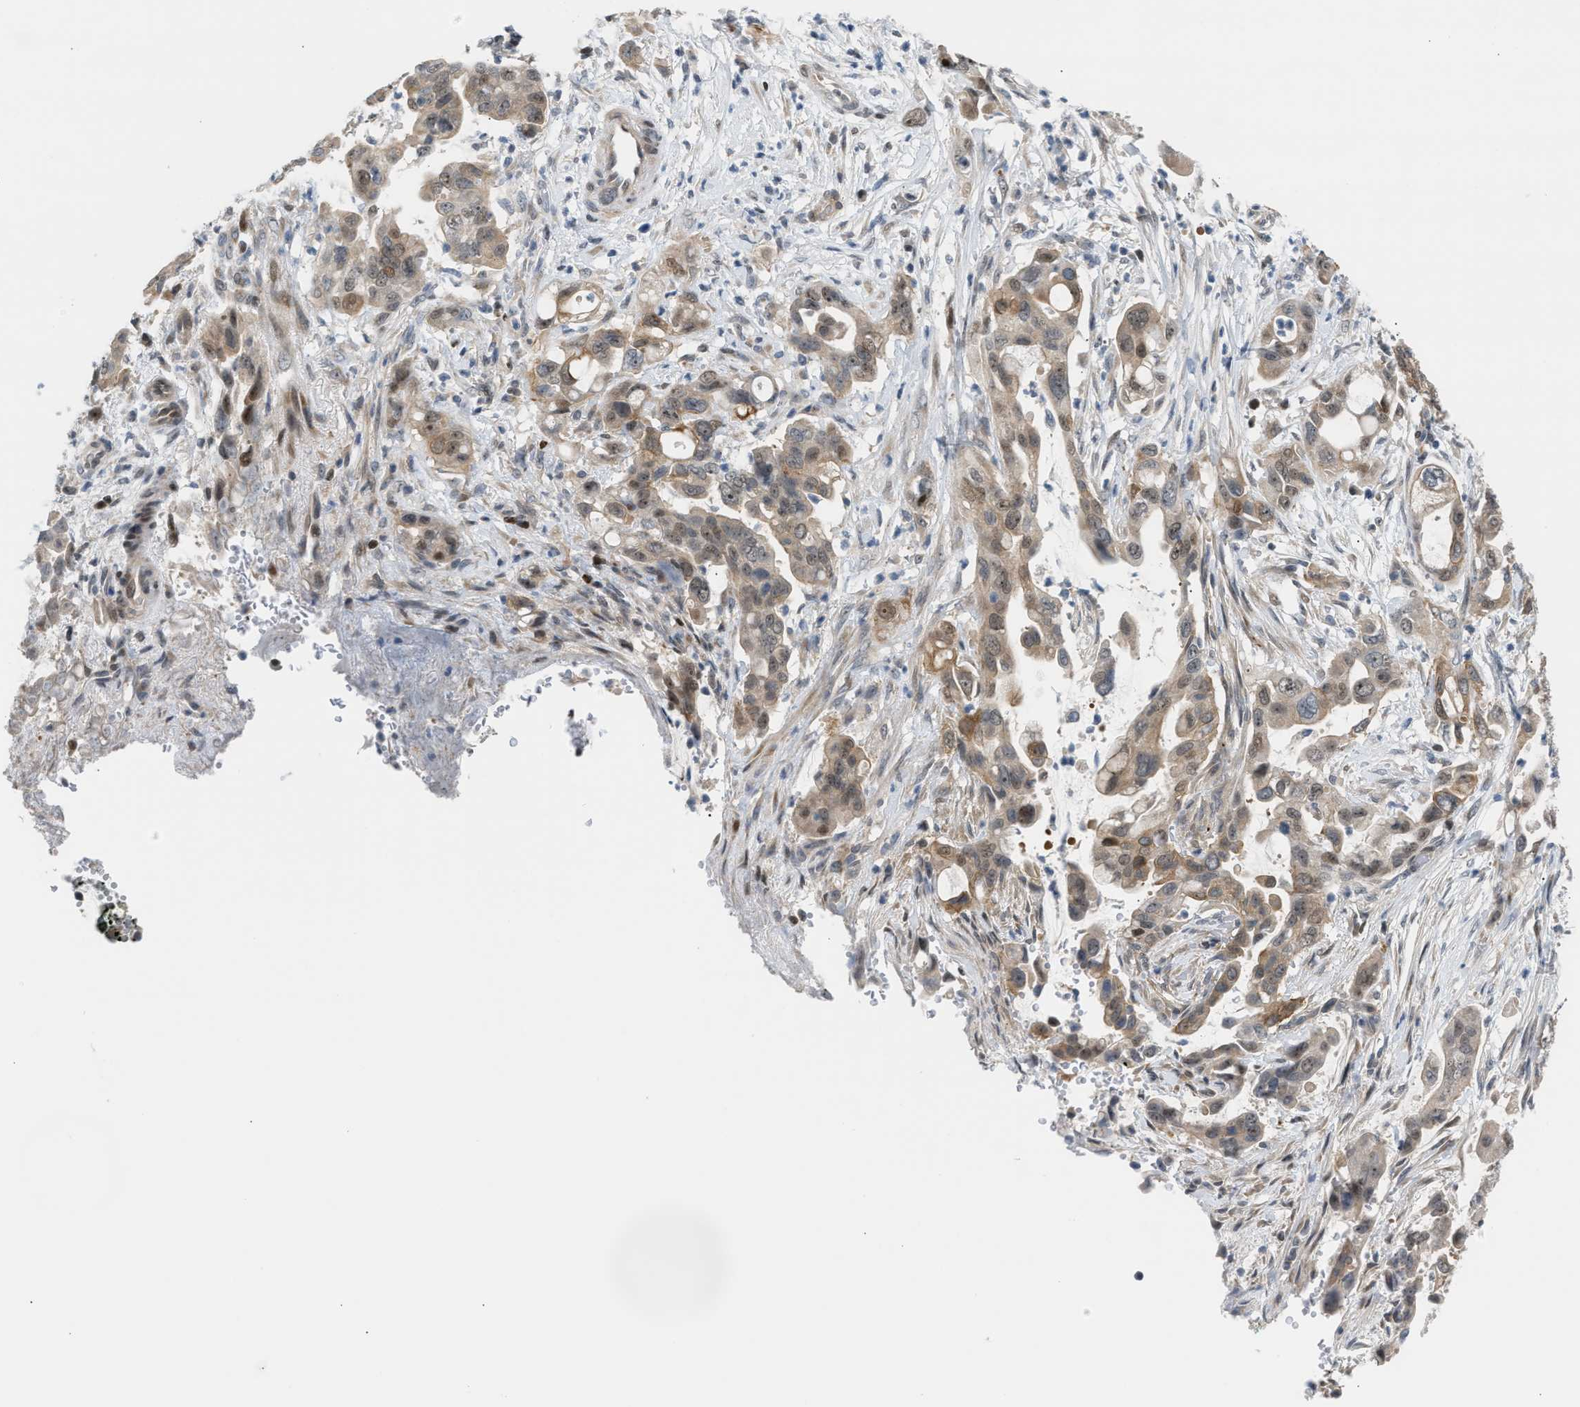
{"staining": {"intensity": "moderate", "quantity": ">75%", "location": "cytoplasmic/membranous,nuclear"}, "tissue": "pancreatic cancer", "cell_type": "Tumor cells", "image_type": "cancer", "snomed": [{"axis": "morphology", "description": "Adenocarcinoma, NOS"}, {"axis": "topography", "description": "Pancreas"}], "caption": "Approximately >75% of tumor cells in human pancreatic cancer show moderate cytoplasmic/membranous and nuclear protein positivity as visualized by brown immunohistochemical staining.", "gene": "NPS", "patient": {"sex": "female", "age": 70}}